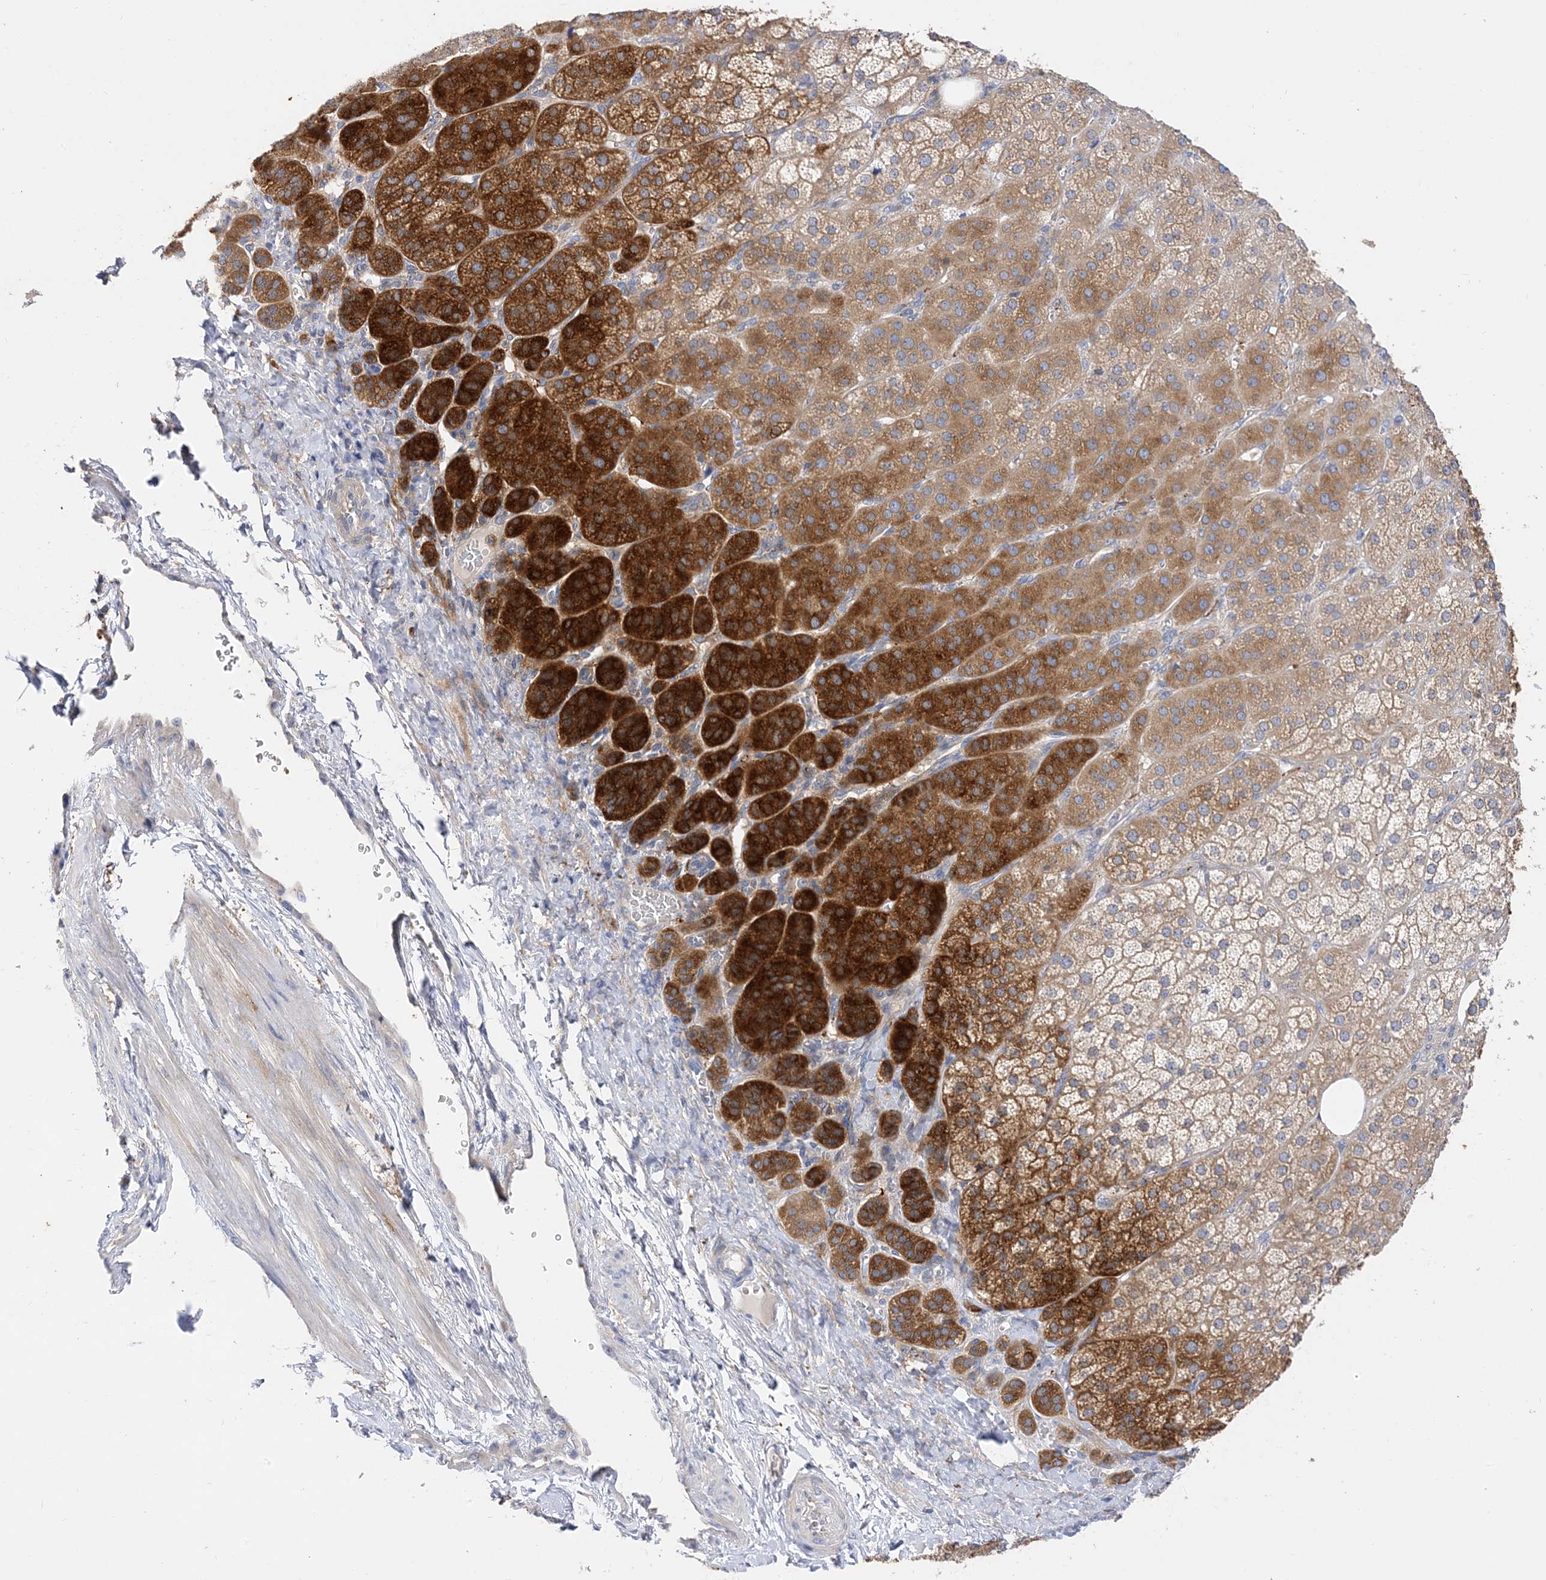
{"staining": {"intensity": "strong", "quantity": "25%-75%", "location": "cytoplasmic/membranous"}, "tissue": "adrenal gland", "cell_type": "Glandular cells", "image_type": "normal", "snomed": [{"axis": "morphology", "description": "Normal tissue, NOS"}, {"axis": "topography", "description": "Adrenal gland"}], "caption": "DAB (3,3'-diaminobenzidine) immunohistochemical staining of unremarkable adrenal gland displays strong cytoplasmic/membranous protein positivity in about 25%-75% of glandular cells. The protein is stained brown, and the nuclei are stained in blue (DAB IHC with brightfield microscopy, high magnification).", "gene": "ARV1", "patient": {"sex": "female", "age": 57}}